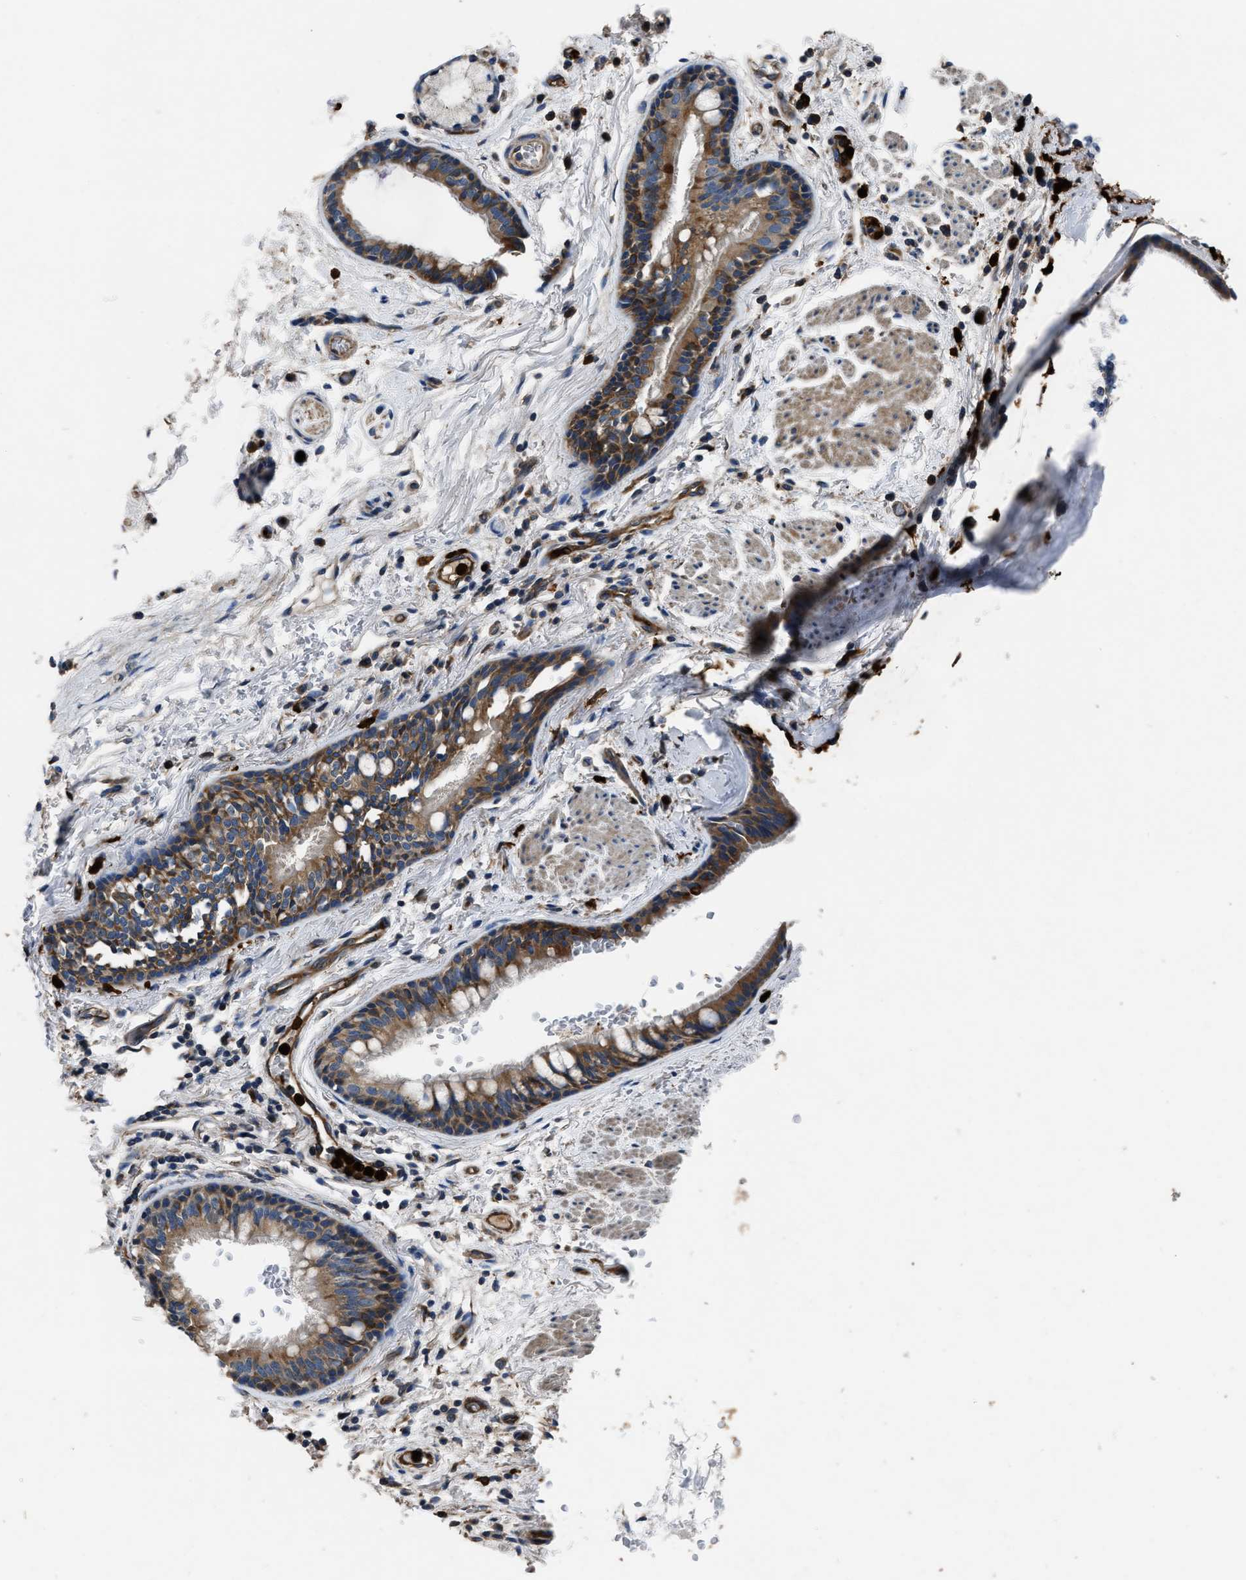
{"staining": {"intensity": "strong", "quantity": ">75%", "location": "cytoplasmic/membranous"}, "tissue": "bronchus", "cell_type": "Respiratory epithelial cells", "image_type": "normal", "snomed": [{"axis": "morphology", "description": "Normal tissue, NOS"}, {"axis": "topography", "description": "Cartilage tissue"}], "caption": "Immunohistochemistry (IHC) histopathology image of benign bronchus: human bronchus stained using IHC displays high levels of strong protein expression localized specifically in the cytoplasmic/membranous of respiratory epithelial cells, appearing as a cytoplasmic/membranous brown color.", "gene": "ANGPT1", "patient": {"sex": "female", "age": 63}}